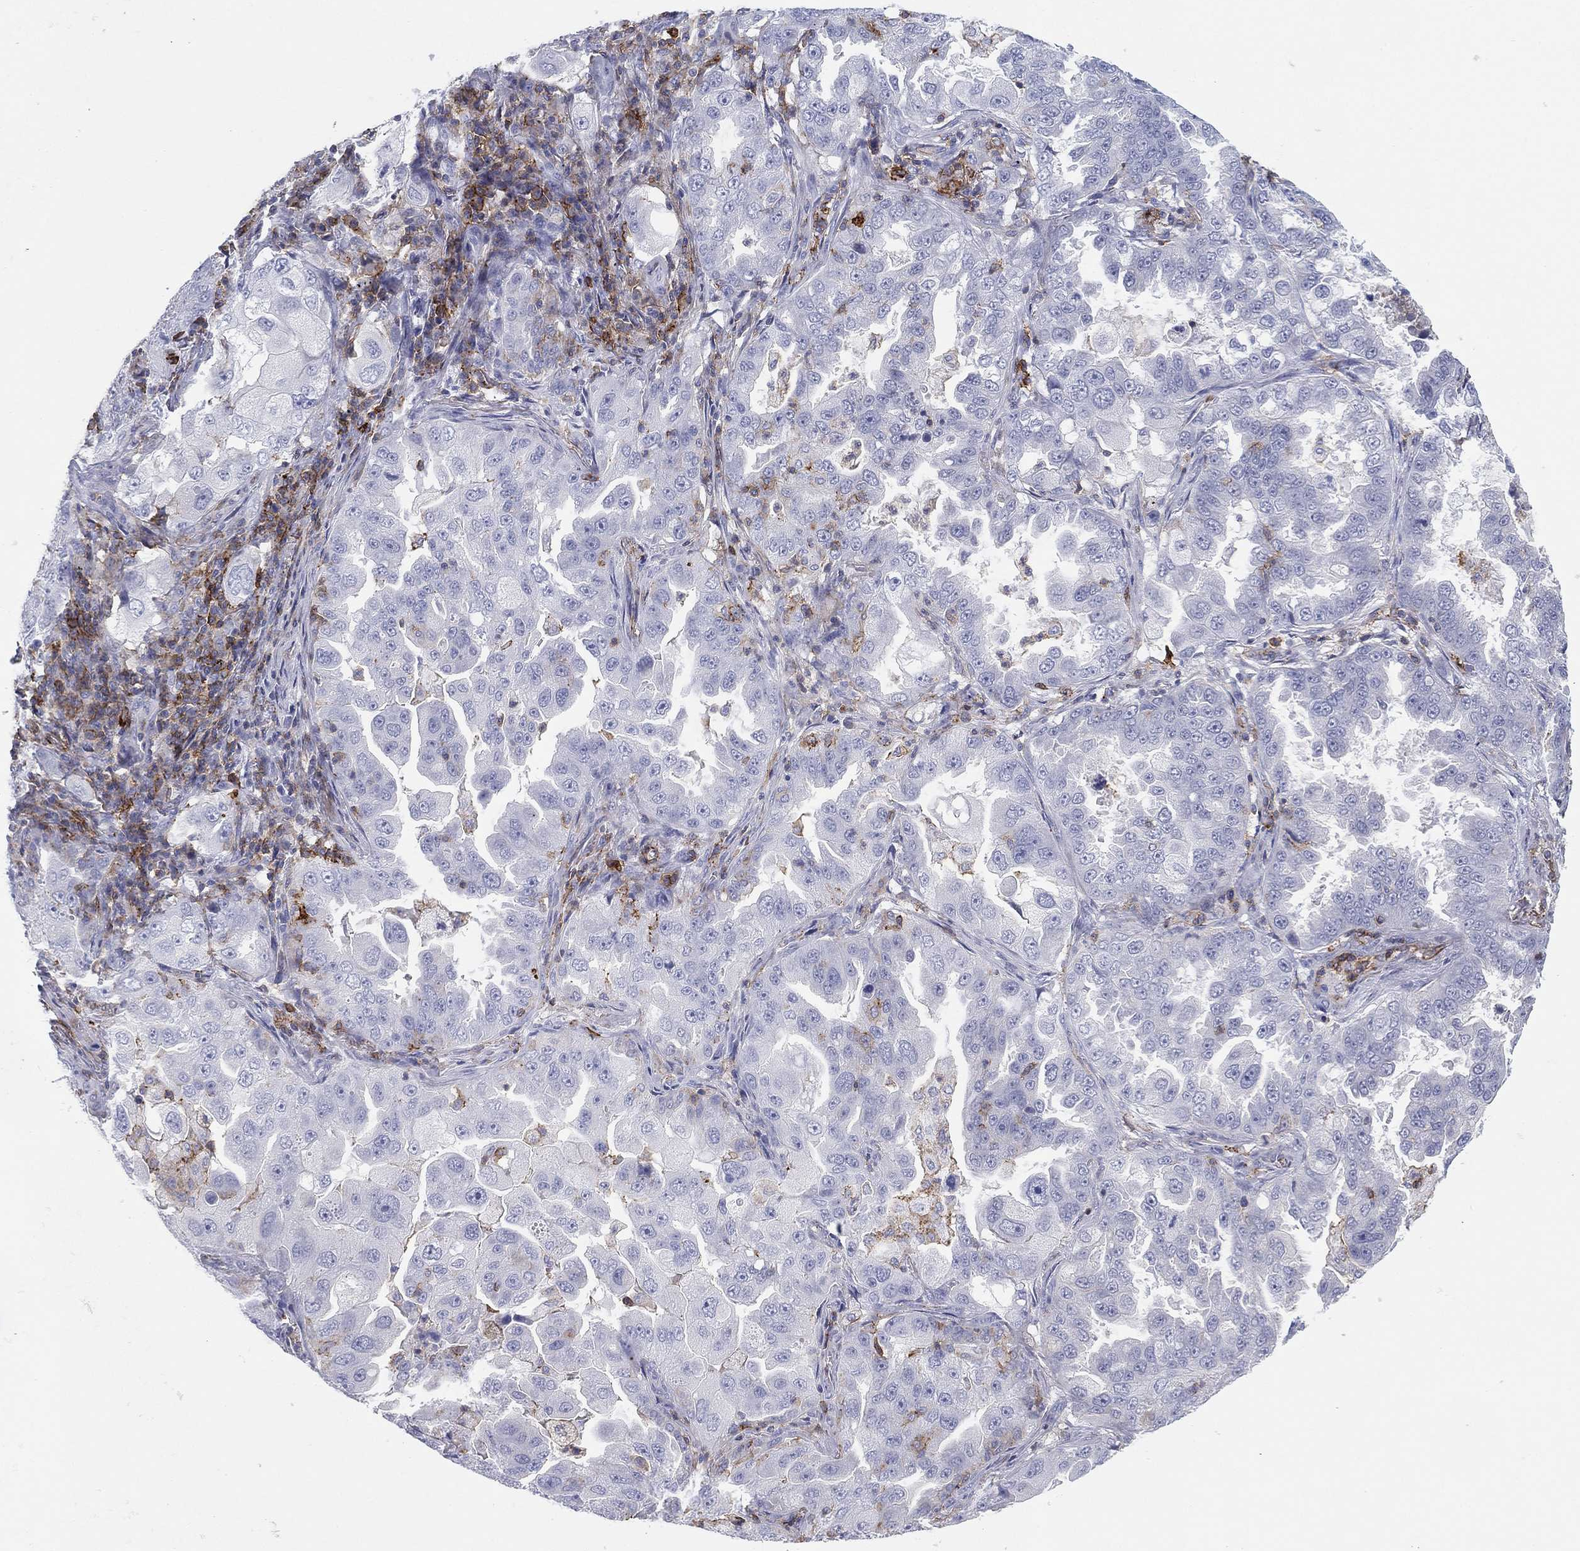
{"staining": {"intensity": "negative", "quantity": "none", "location": "none"}, "tissue": "lung cancer", "cell_type": "Tumor cells", "image_type": "cancer", "snomed": [{"axis": "morphology", "description": "Adenocarcinoma, NOS"}, {"axis": "topography", "description": "Lung"}], "caption": "An immunohistochemistry (IHC) micrograph of lung cancer (adenocarcinoma) is shown. There is no staining in tumor cells of lung cancer (adenocarcinoma).", "gene": "SELPLG", "patient": {"sex": "female", "age": 61}}